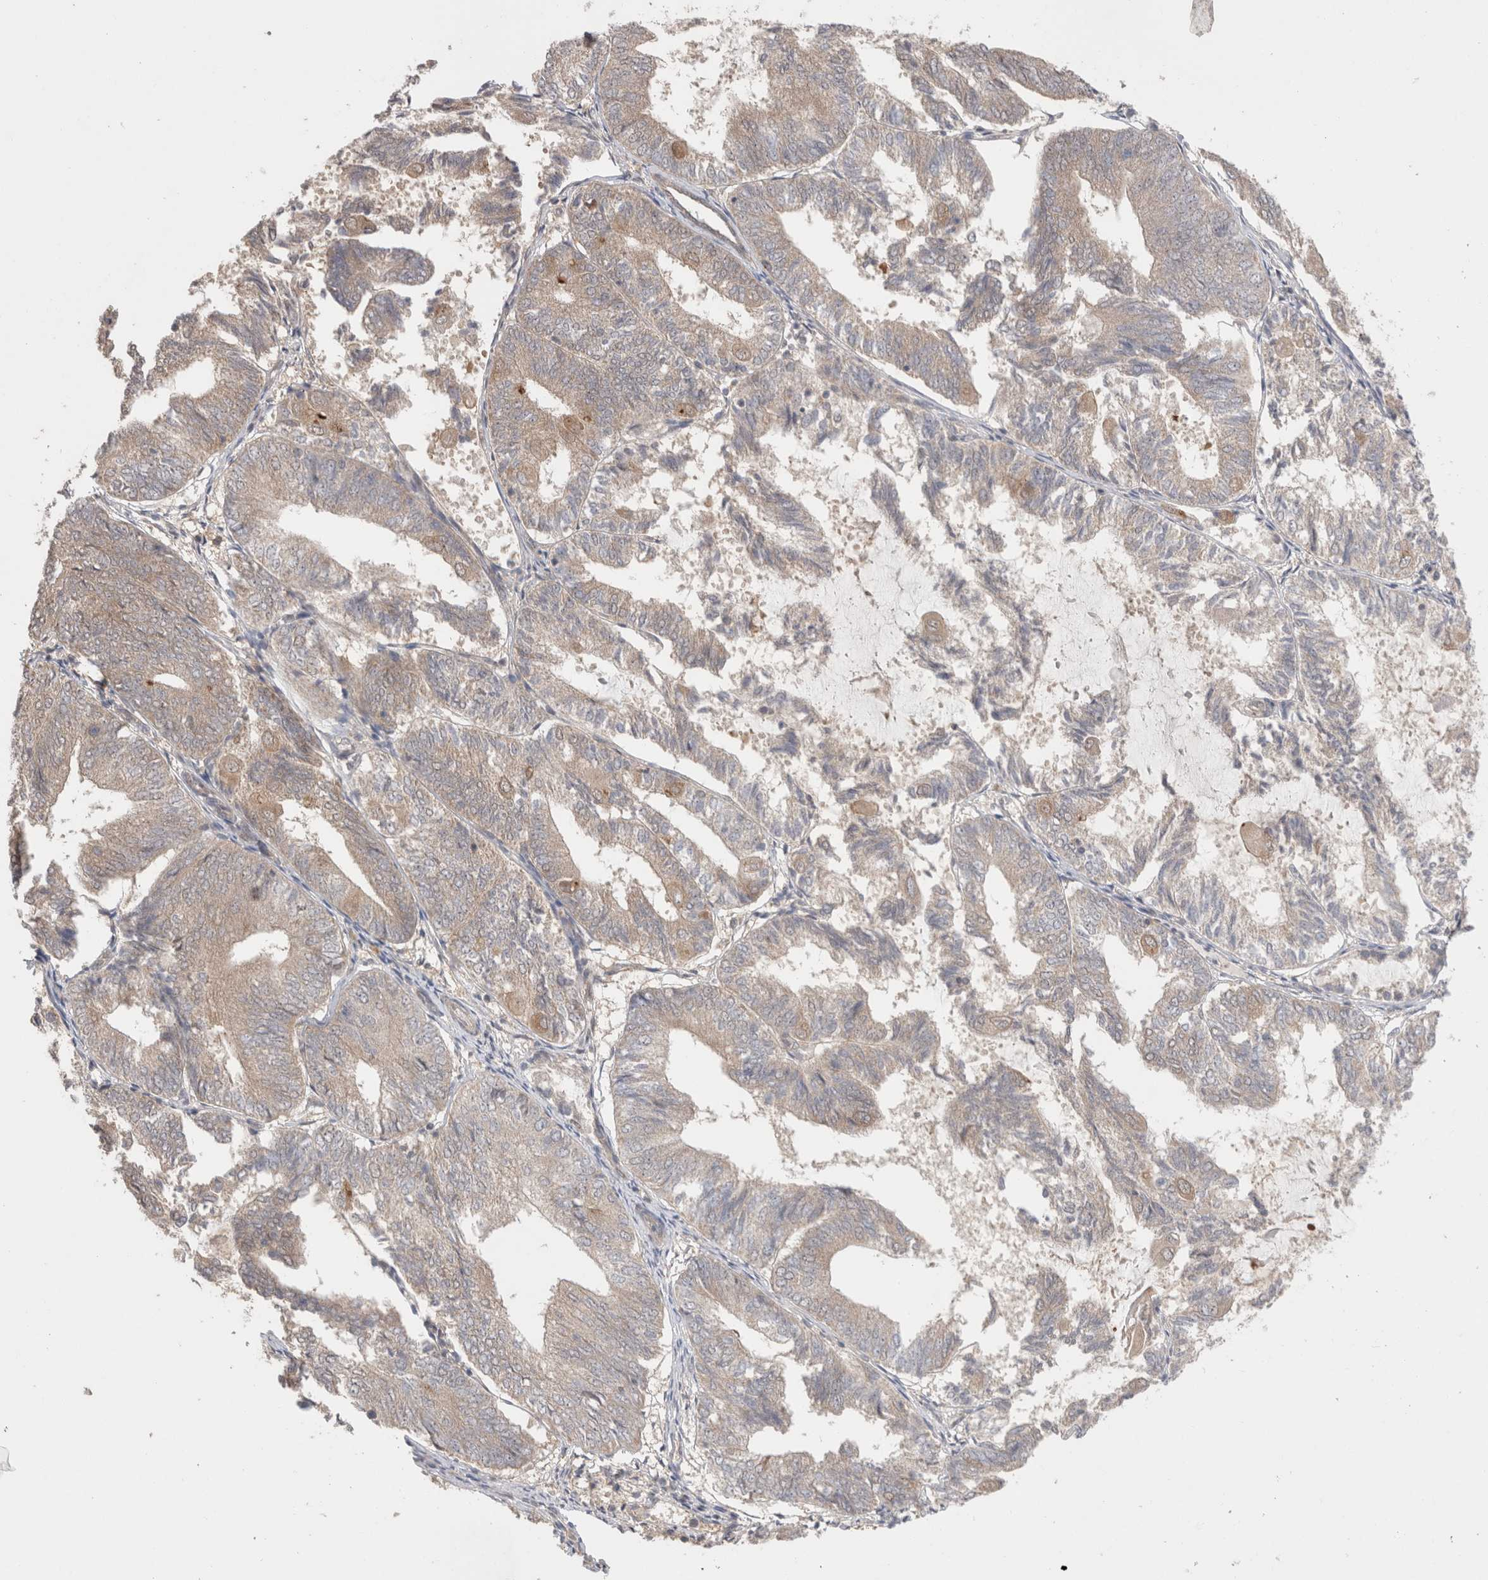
{"staining": {"intensity": "weak", "quantity": "25%-75%", "location": "cytoplasmic/membranous"}, "tissue": "endometrial cancer", "cell_type": "Tumor cells", "image_type": "cancer", "snomed": [{"axis": "morphology", "description": "Adenocarcinoma, NOS"}, {"axis": "topography", "description": "Endometrium"}], "caption": "Human adenocarcinoma (endometrial) stained for a protein (brown) displays weak cytoplasmic/membranous positive expression in approximately 25%-75% of tumor cells.", "gene": "SLC29A1", "patient": {"sex": "female", "age": 81}}